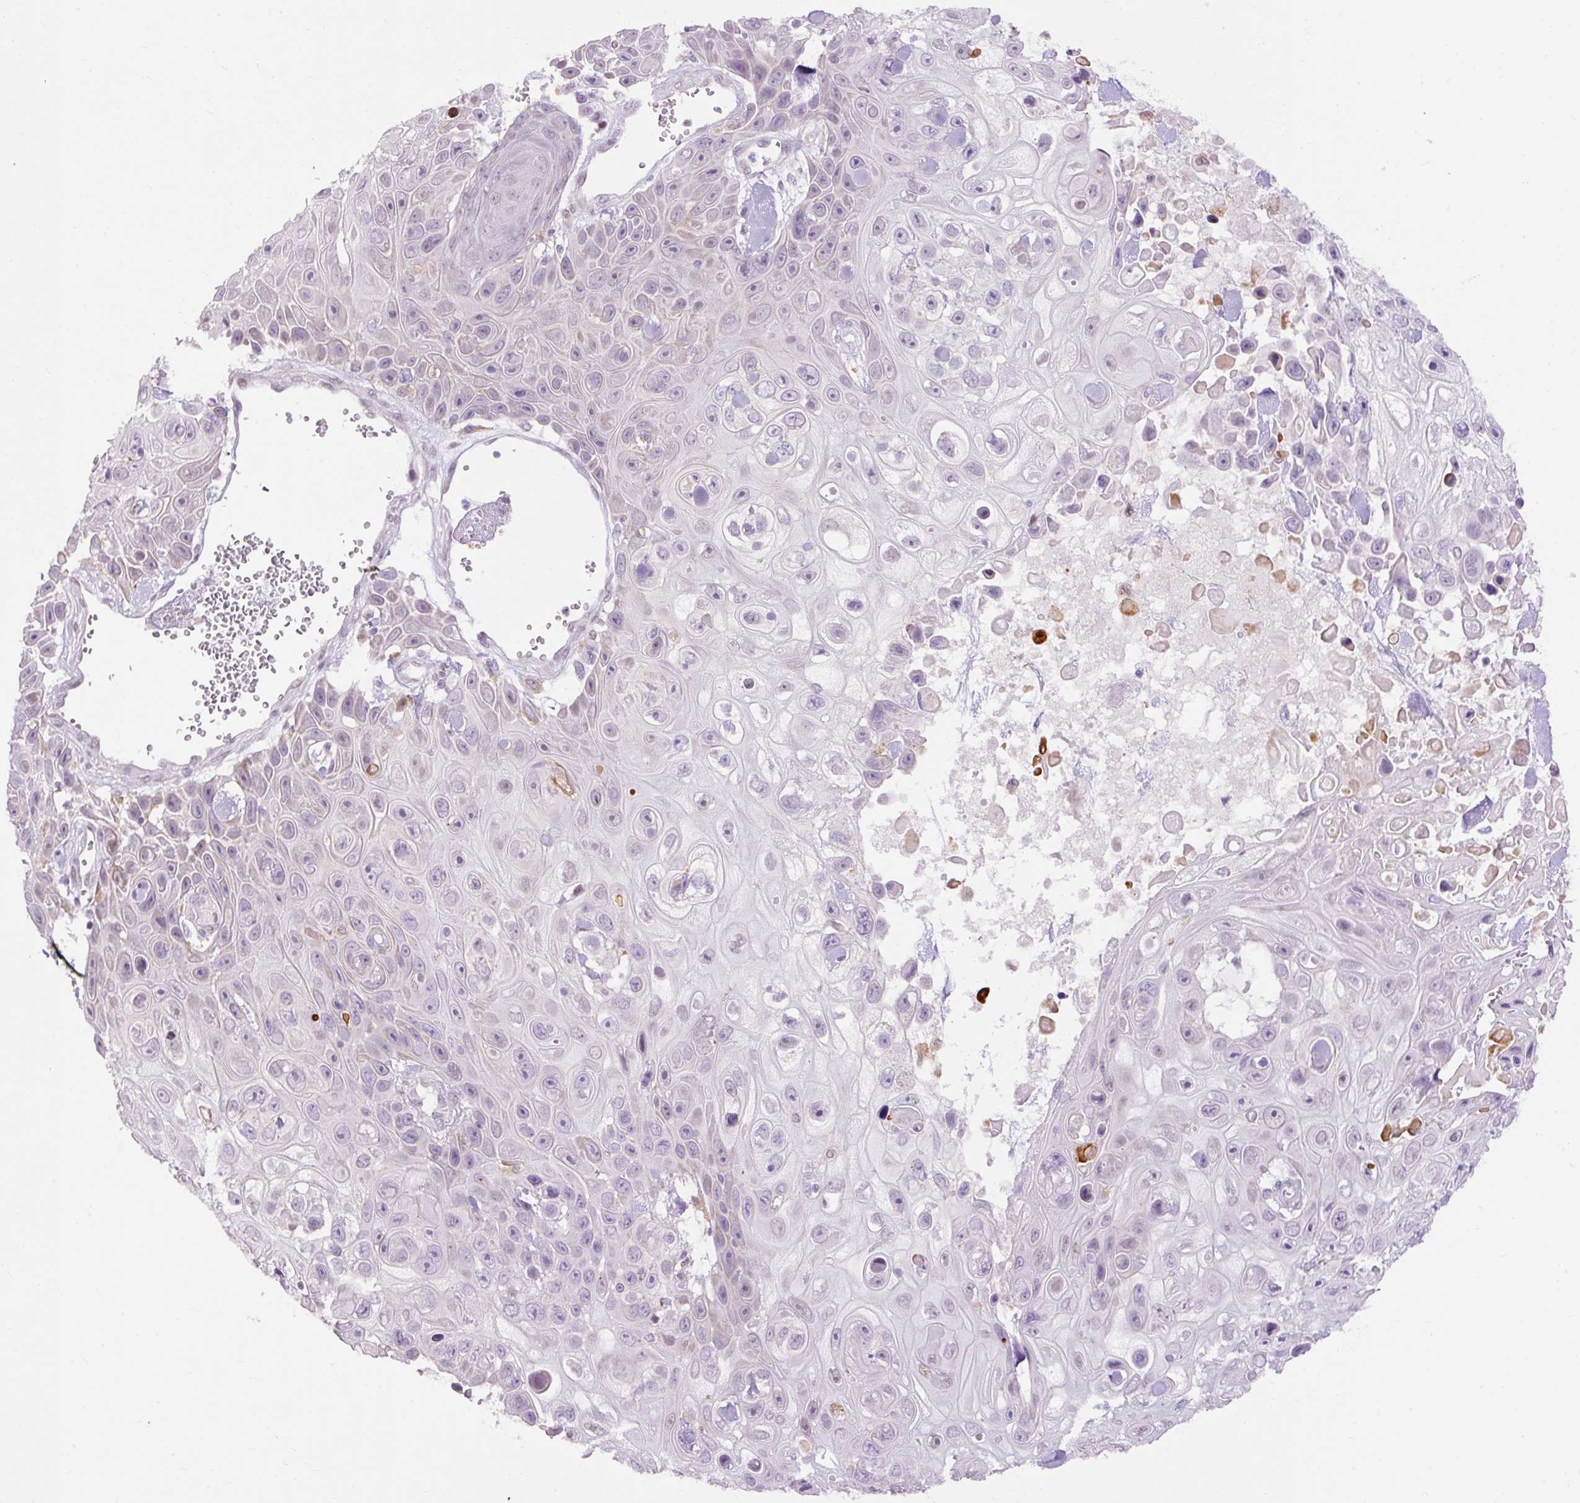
{"staining": {"intensity": "negative", "quantity": "none", "location": "none"}, "tissue": "skin cancer", "cell_type": "Tumor cells", "image_type": "cancer", "snomed": [{"axis": "morphology", "description": "Squamous cell carcinoma, NOS"}, {"axis": "topography", "description": "Skin"}], "caption": "This is an immunohistochemistry micrograph of human skin squamous cell carcinoma. There is no expression in tumor cells.", "gene": "LY86", "patient": {"sex": "male", "age": 82}}